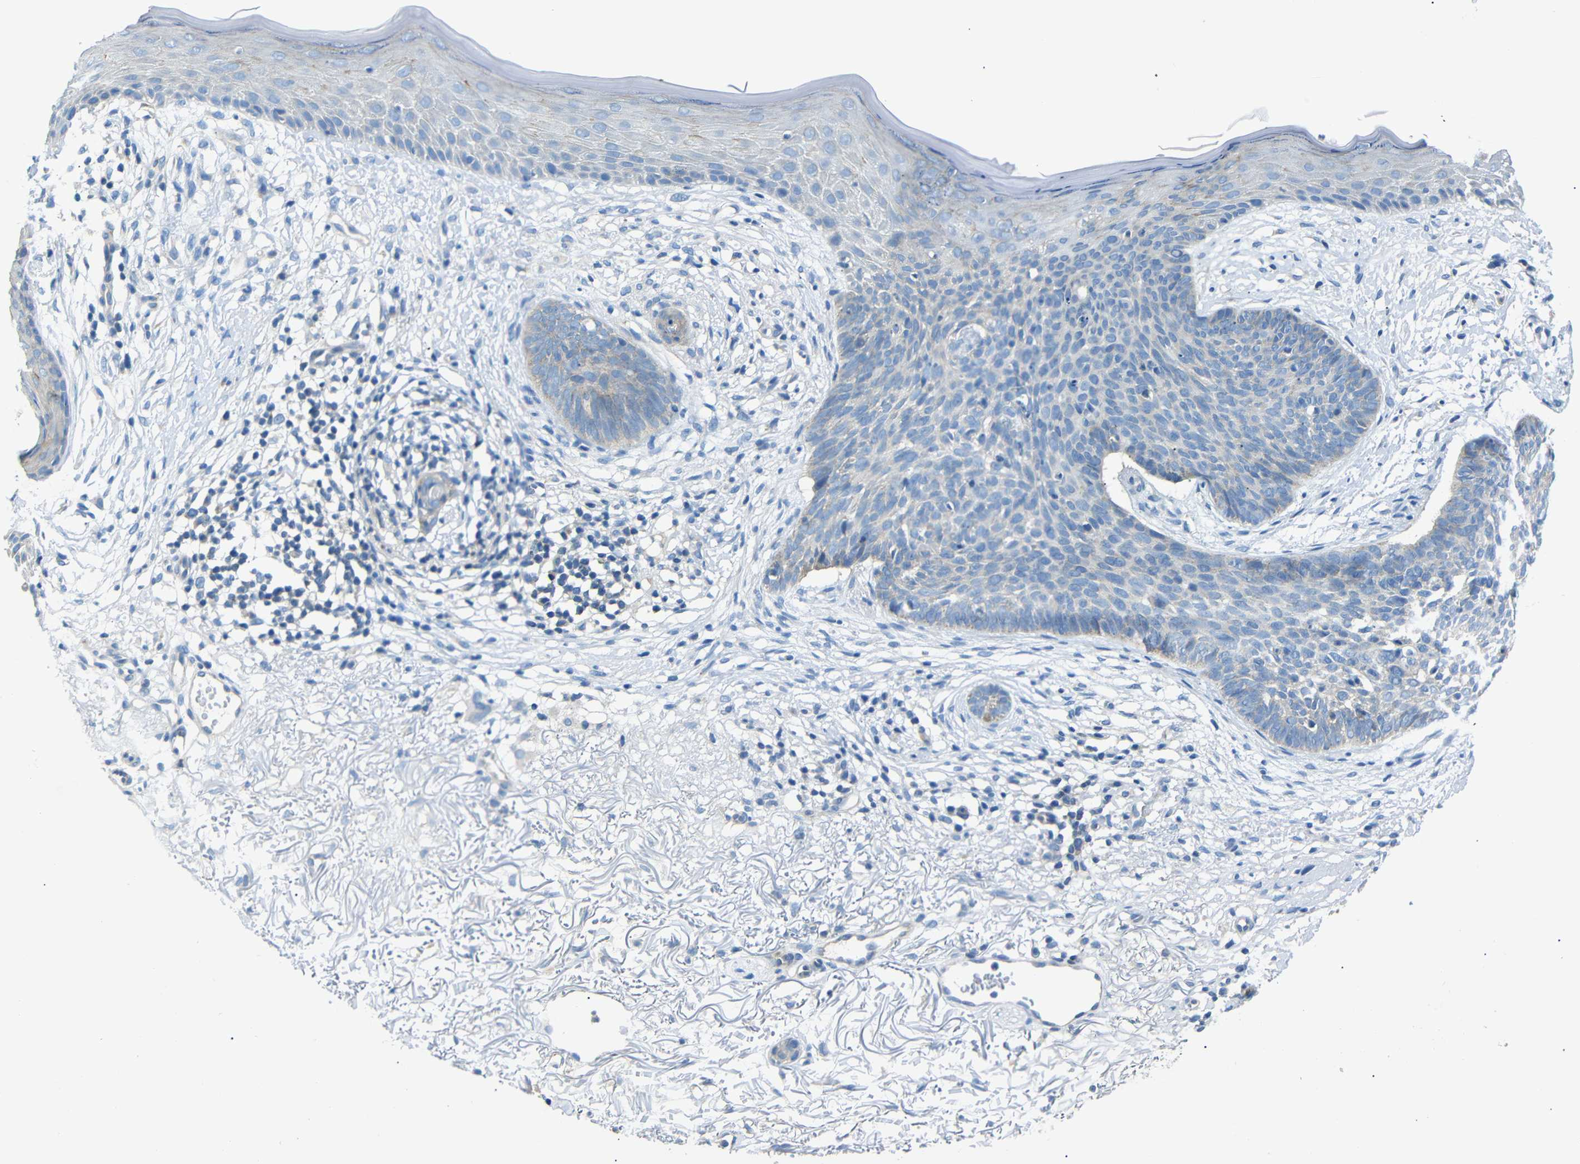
{"staining": {"intensity": "weak", "quantity": "<25%", "location": "cytoplasmic/membranous"}, "tissue": "skin cancer", "cell_type": "Tumor cells", "image_type": "cancer", "snomed": [{"axis": "morphology", "description": "Basal cell carcinoma"}, {"axis": "topography", "description": "Skin"}], "caption": "The IHC micrograph has no significant positivity in tumor cells of basal cell carcinoma (skin) tissue. (DAB immunohistochemistry (IHC) with hematoxylin counter stain).", "gene": "DCP1A", "patient": {"sex": "female", "age": 70}}